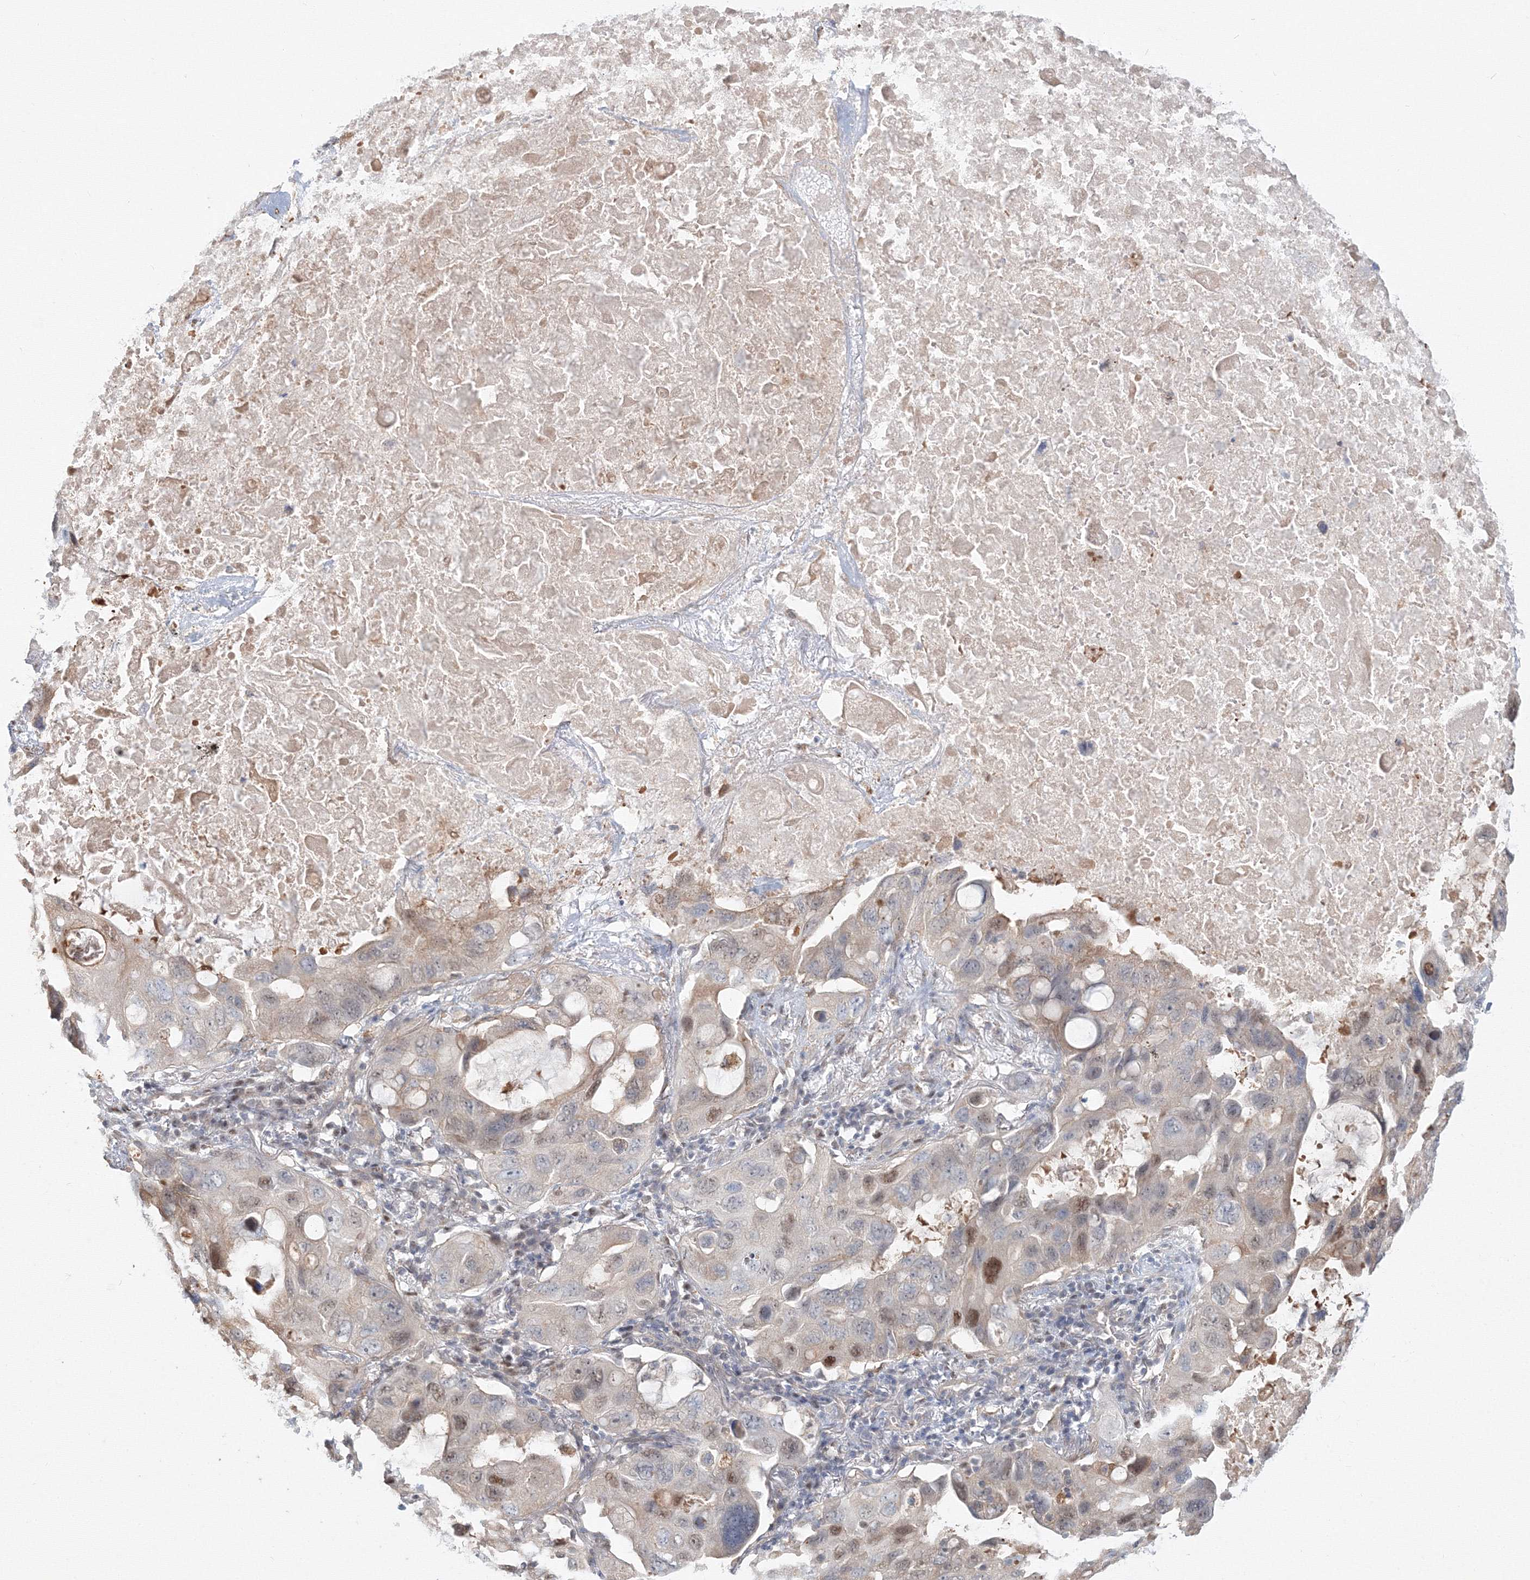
{"staining": {"intensity": "moderate", "quantity": "<25%", "location": "cytoplasmic/membranous,nuclear"}, "tissue": "lung cancer", "cell_type": "Tumor cells", "image_type": "cancer", "snomed": [{"axis": "morphology", "description": "Squamous cell carcinoma, NOS"}, {"axis": "topography", "description": "Lung"}], "caption": "An immunohistochemistry (IHC) image of neoplastic tissue is shown. Protein staining in brown shows moderate cytoplasmic/membranous and nuclear positivity in squamous cell carcinoma (lung) within tumor cells.", "gene": "ARHGAP21", "patient": {"sex": "female", "age": 73}}